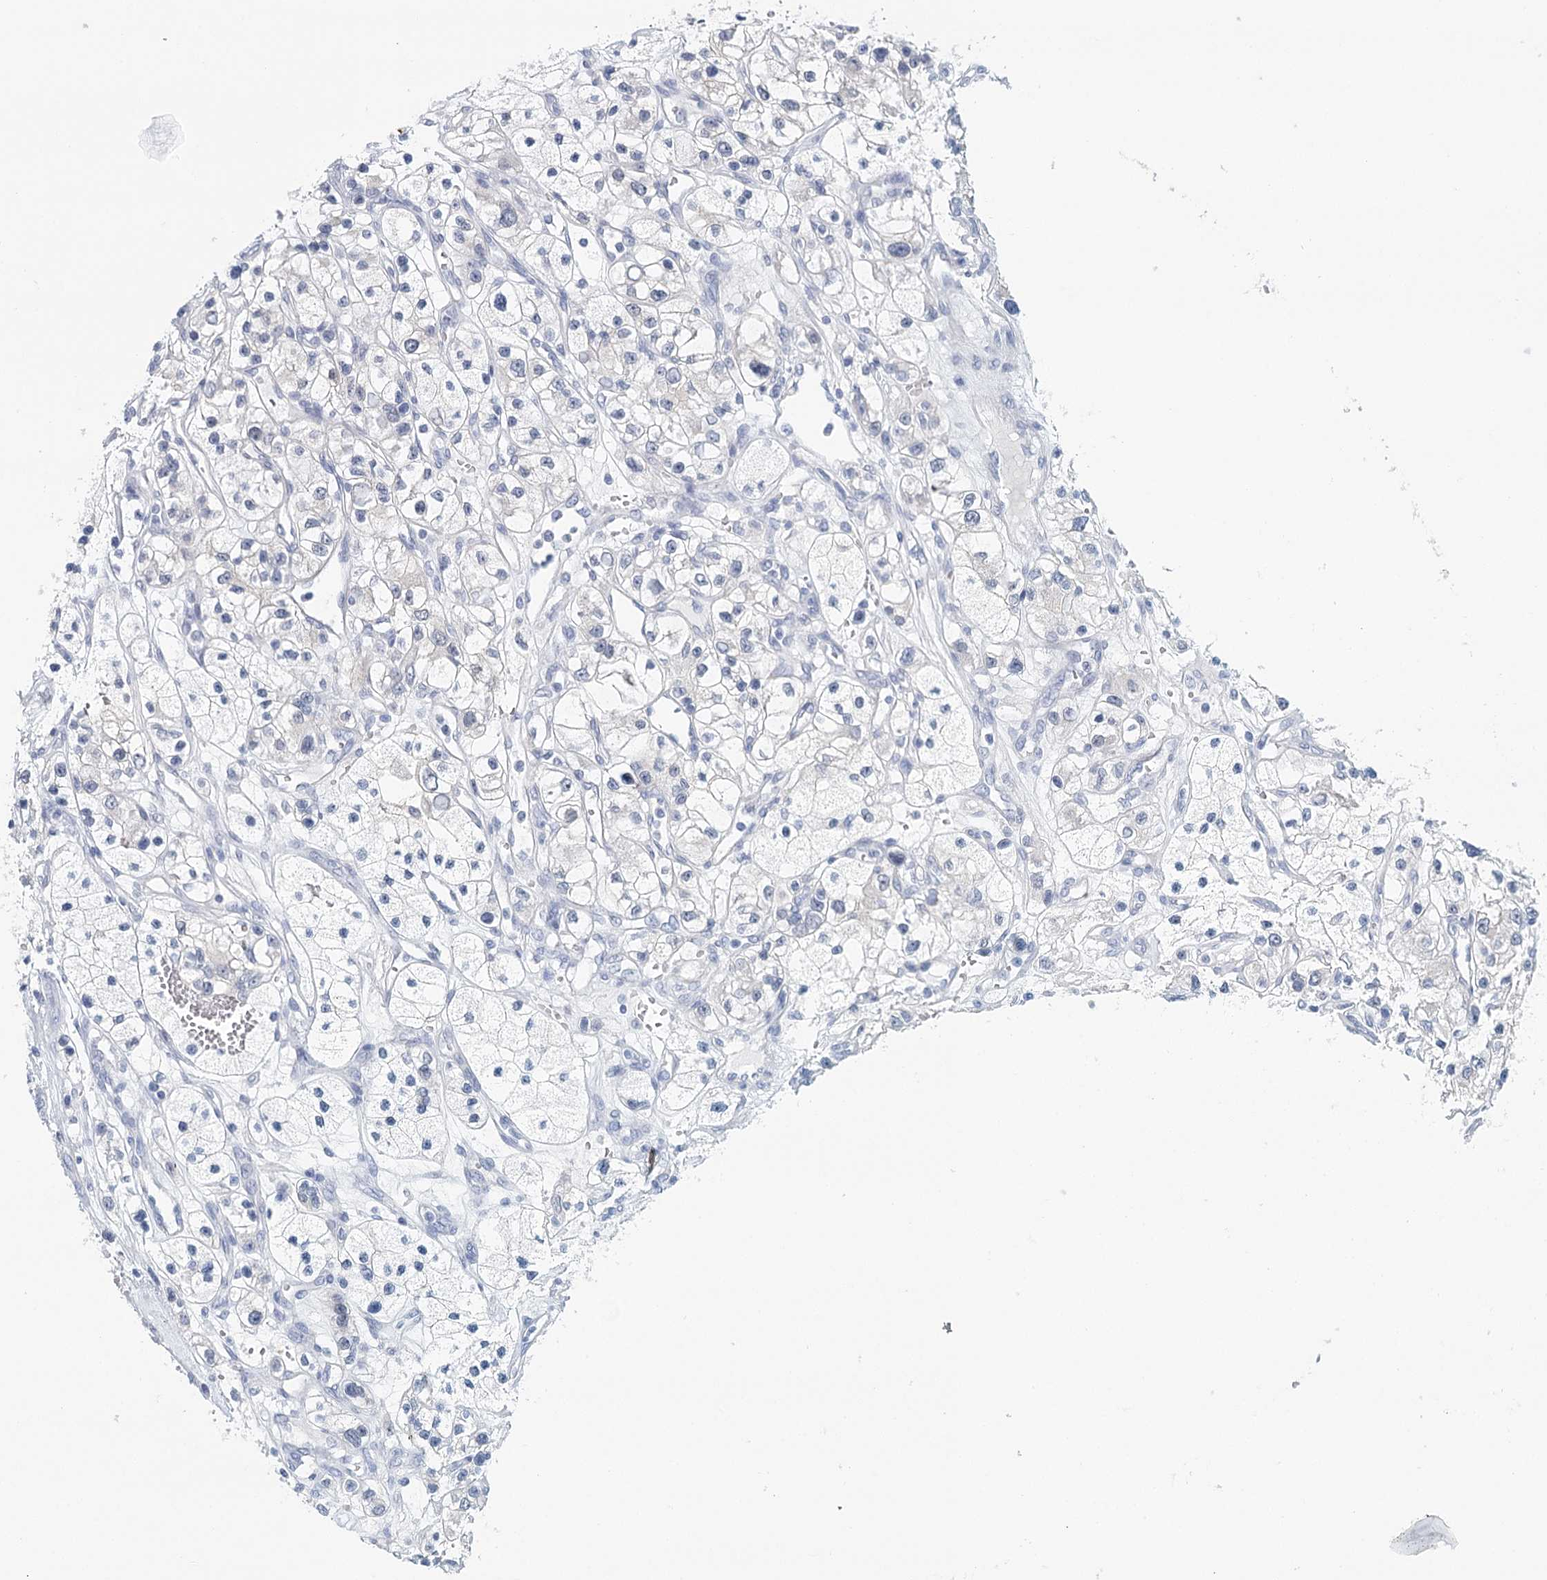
{"staining": {"intensity": "negative", "quantity": "none", "location": "none"}, "tissue": "renal cancer", "cell_type": "Tumor cells", "image_type": "cancer", "snomed": [{"axis": "morphology", "description": "Adenocarcinoma, NOS"}, {"axis": "topography", "description": "Kidney"}], "caption": "This is a image of IHC staining of renal cancer, which shows no staining in tumor cells. (Brightfield microscopy of DAB immunohistochemistry (IHC) at high magnification).", "gene": "HSPA4L", "patient": {"sex": "female", "age": 57}}